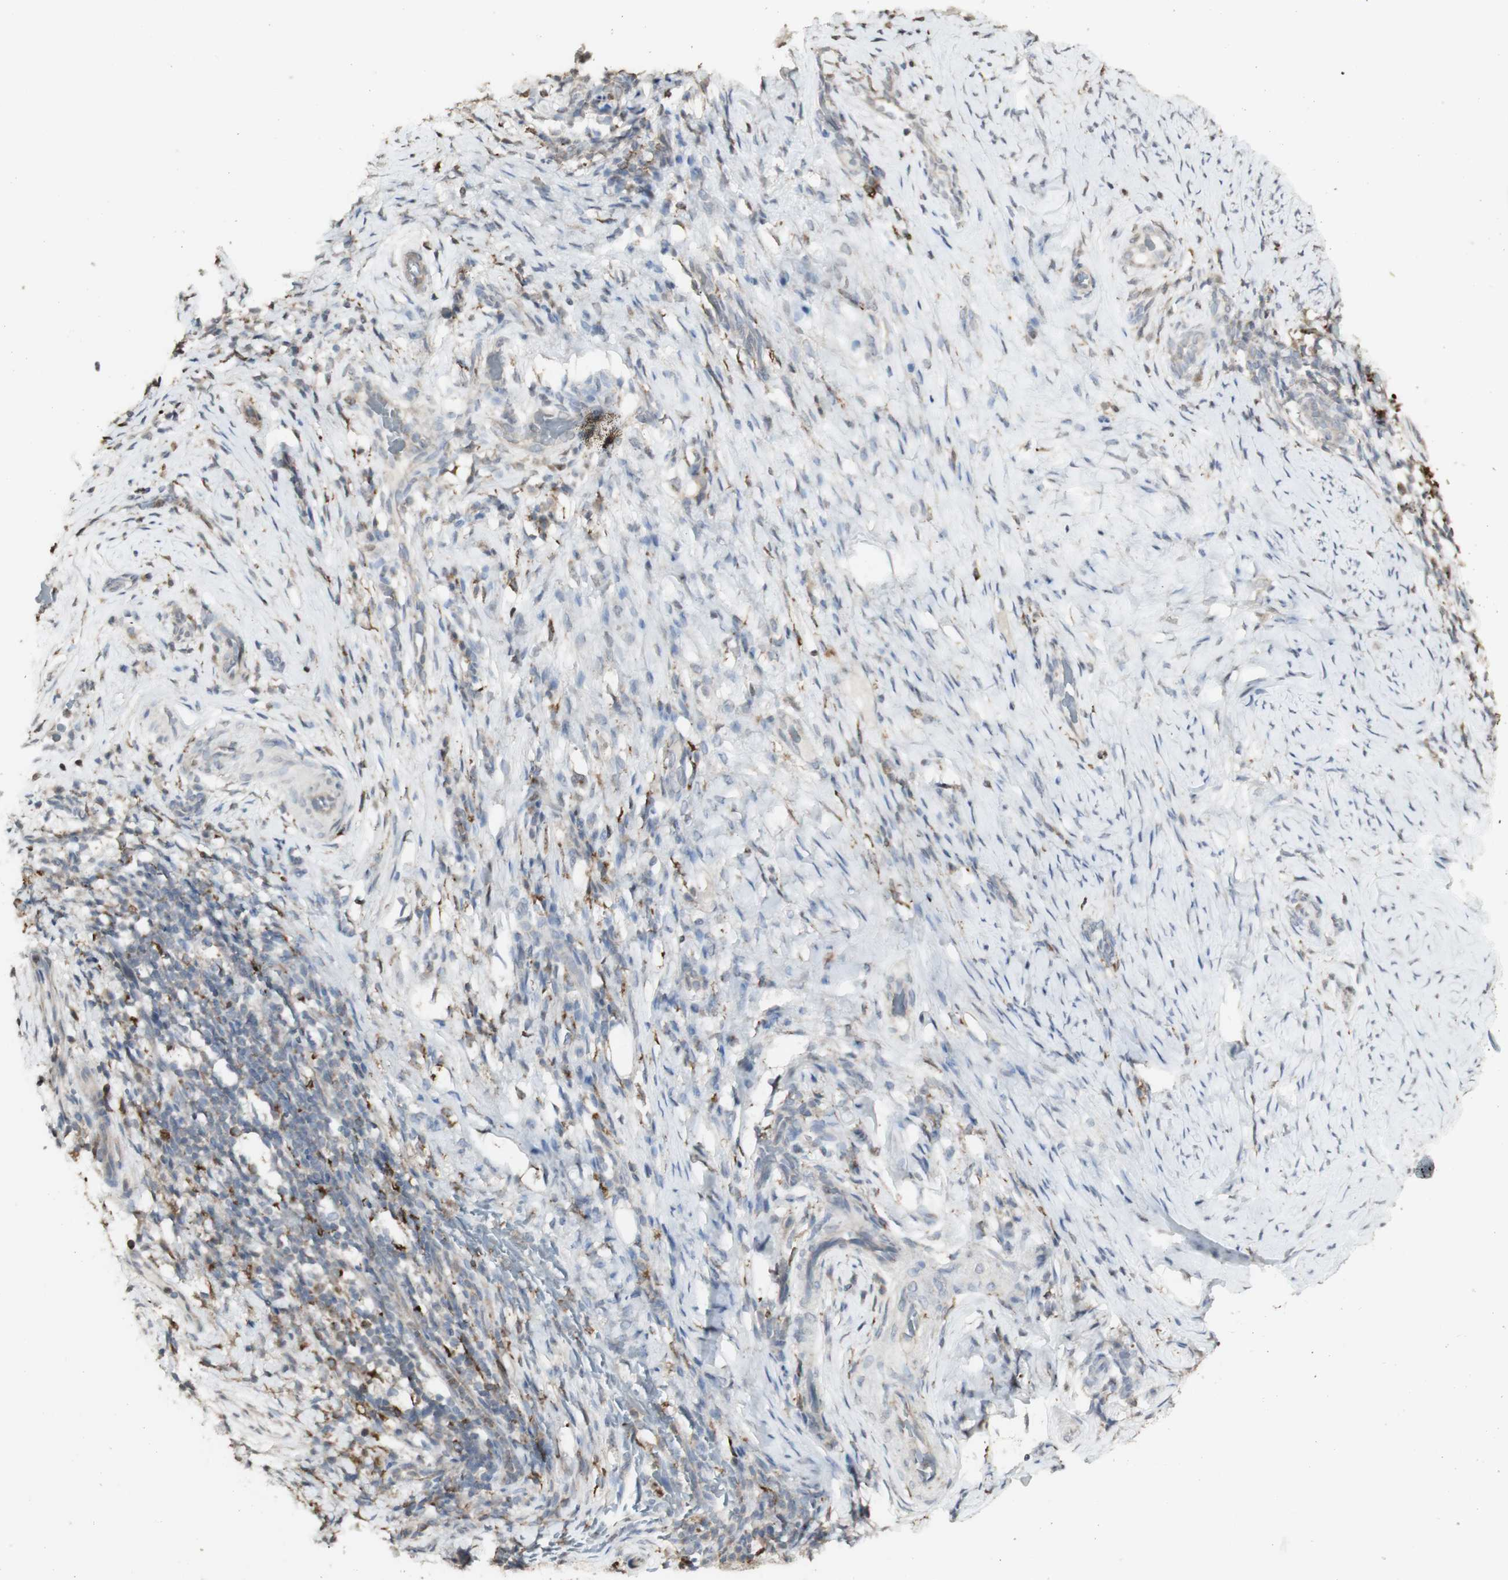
{"staining": {"intensity": "weak", "quantity": "25%-75%", "location": "cytoplasmic/membranous"}, "tissue": "cervical cancer", "cell_type": "Tumor cells", "image_type": "cancer", "snomed": [{"axis": "morphology", "description": "Squamous cell carcinoma, NOS"}, {"axis": "topography", "description": "Cervix"}], "caption": "A low amount of weak cytoplasmic/membranous expression is identified in about 25%-75% of tumor cells in cervical cancer tissue.", "gene": "ATP6V1E1", "patient": {"sex": "female", "age": 51}}